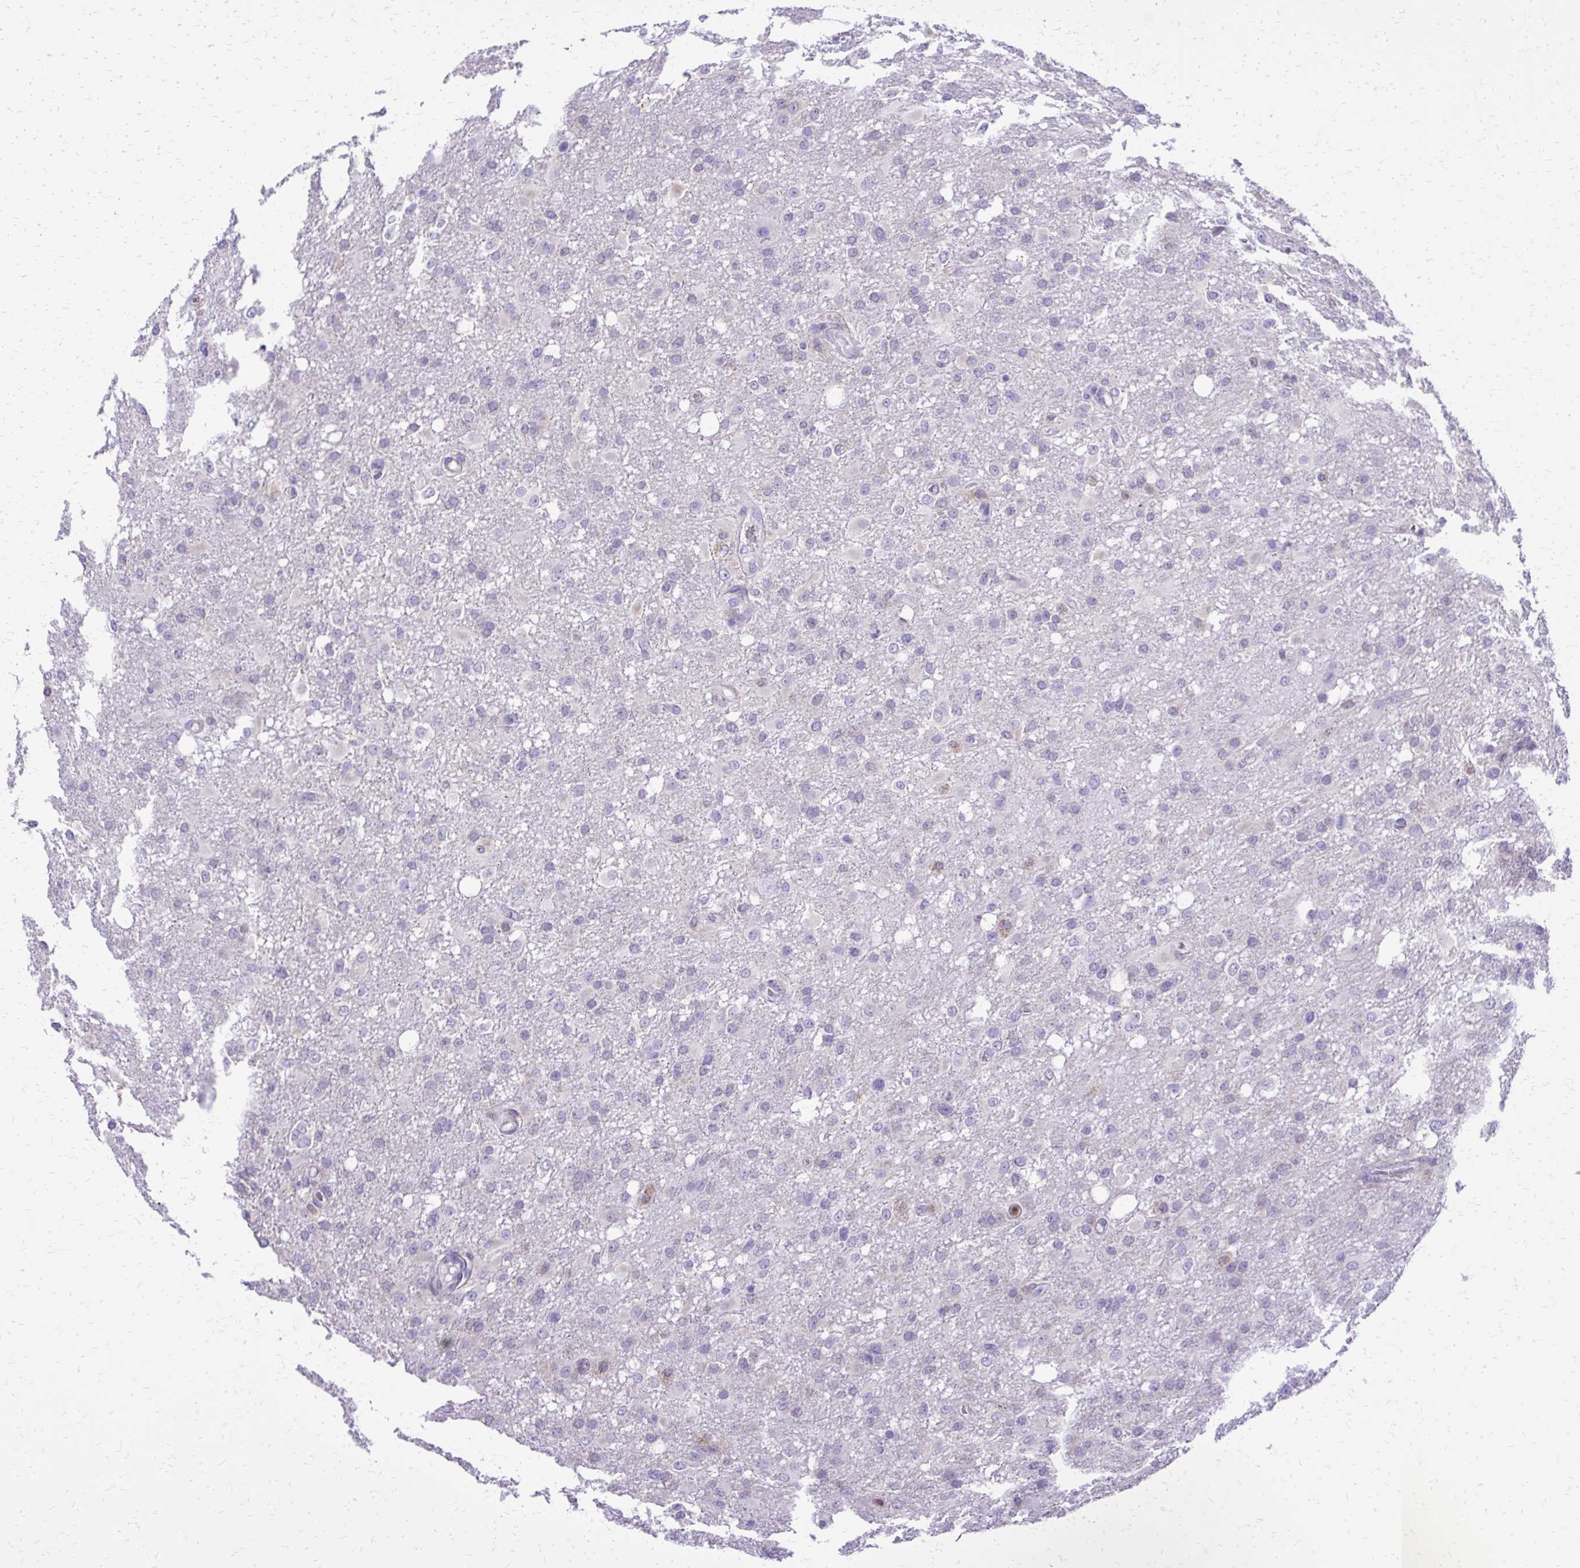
{"staining": {"intensity": "negative", "quantity": "none", "location": "none"}, "tissue": "glioma", "cell_type": "Tumor cells", "image_type": "cancer", "snomed": [{"axis": "morphology", "description": "Glioma, malignant, High grade"}, {"axis": "topography", "description": "Brain"}], "caption": "Micrograph shows no protein positivity in tumor cells of malignant glioma (high-grade) tissue.", "gene": "CAT", "patient": {"sex": "male", "age": 53}}